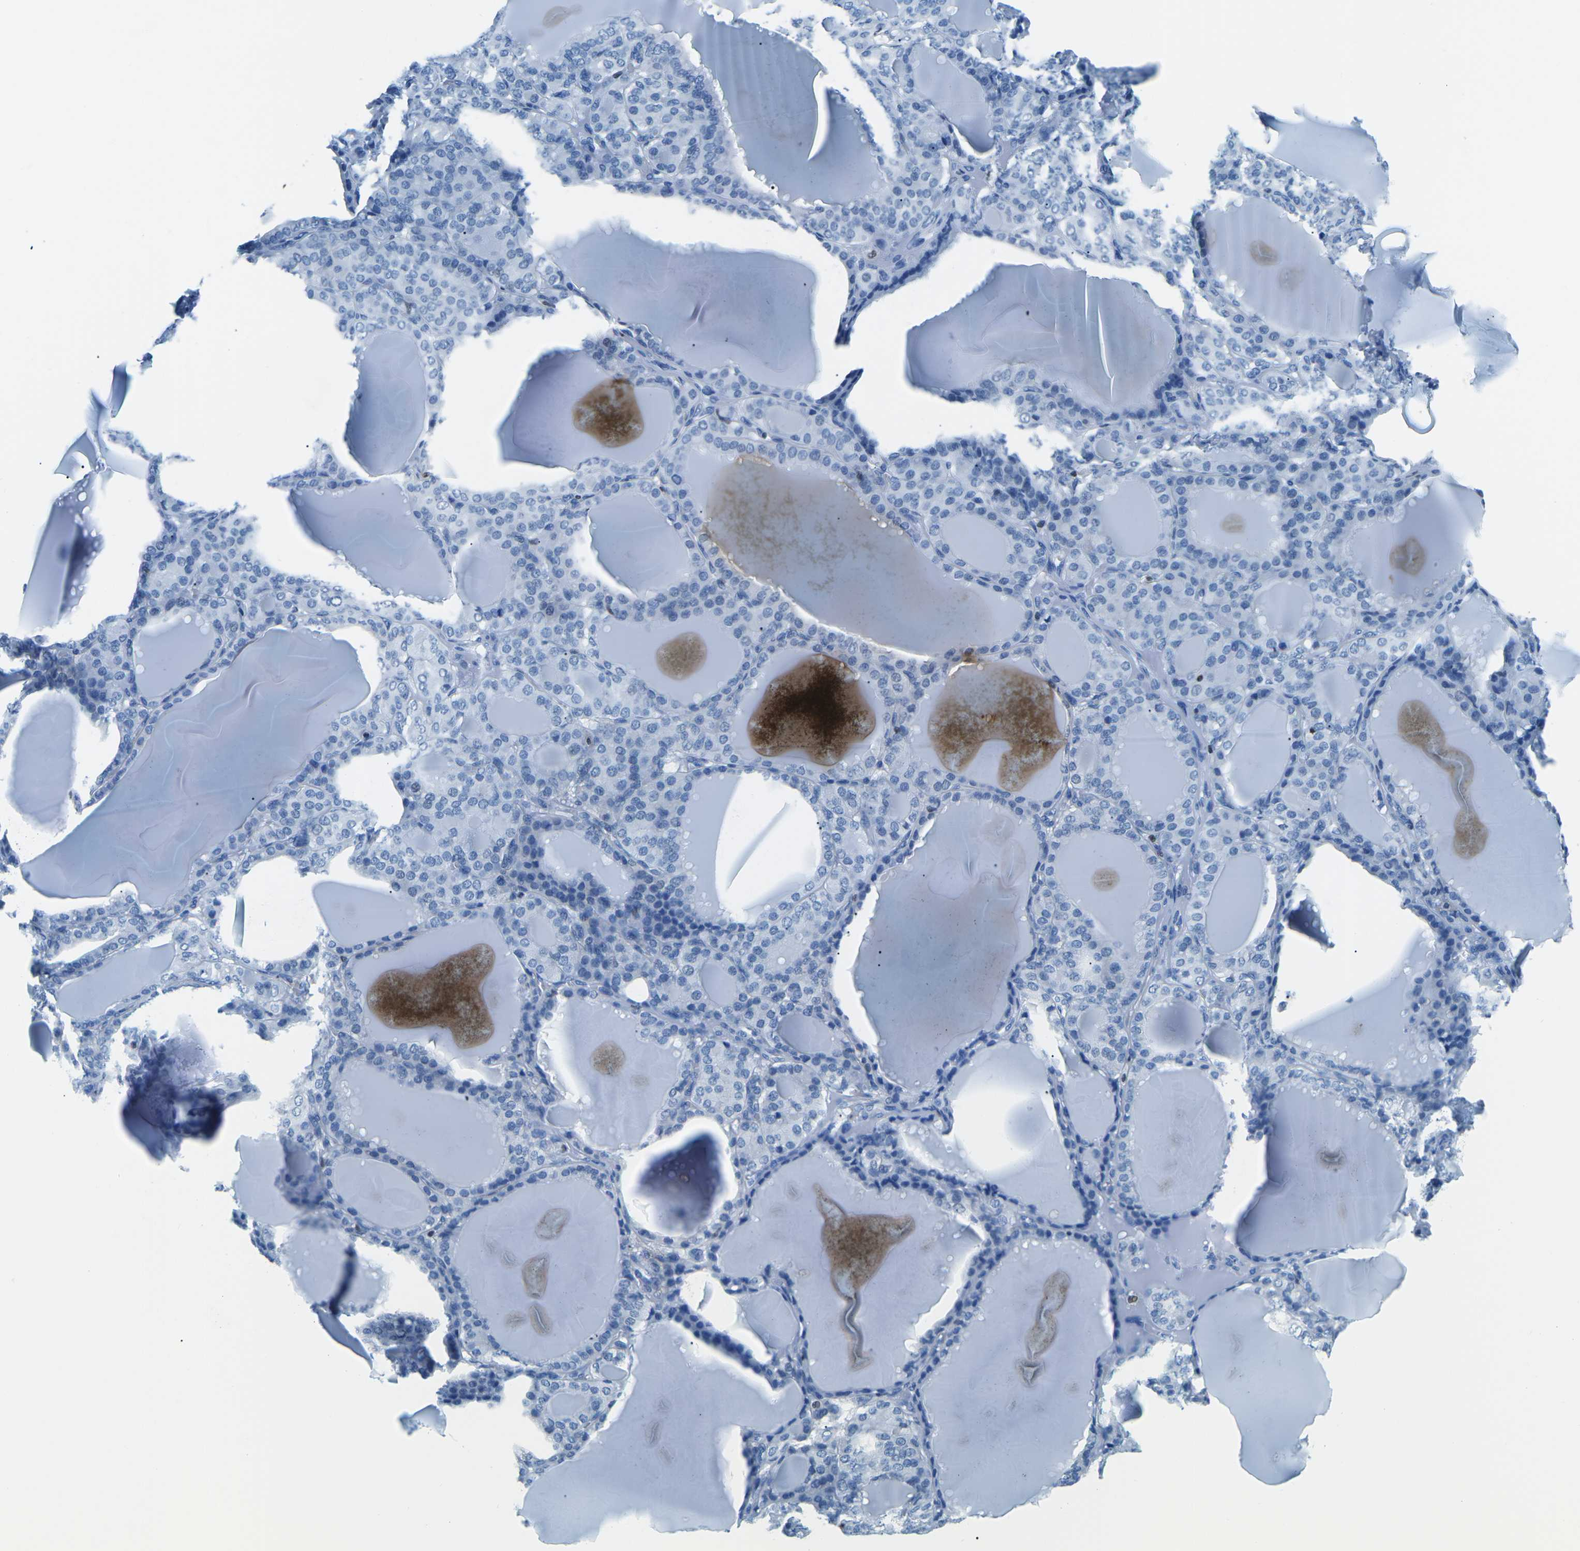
{"staining": {"intensity": "negative", "quantity": "none", "location": "none"}, "tissue": "thyroid gland", "cell_type": "Glandular cells", "image_type": "normal", "snomed": [{"axis": "morphology", "description": "Normal tissue, NOS"}, {"axis": "morphology", "description": "Papillary adenocarcinoma, NOS"}, {"axis": "topography", "description": "Thyroid gland"}], "caption": "This is an immunohistochemistry micrograph of benign human thyroid gland. There is no staining in glandular cells.", "gene": "CELF2", "patient": {"sex": "female", "age": 30}}